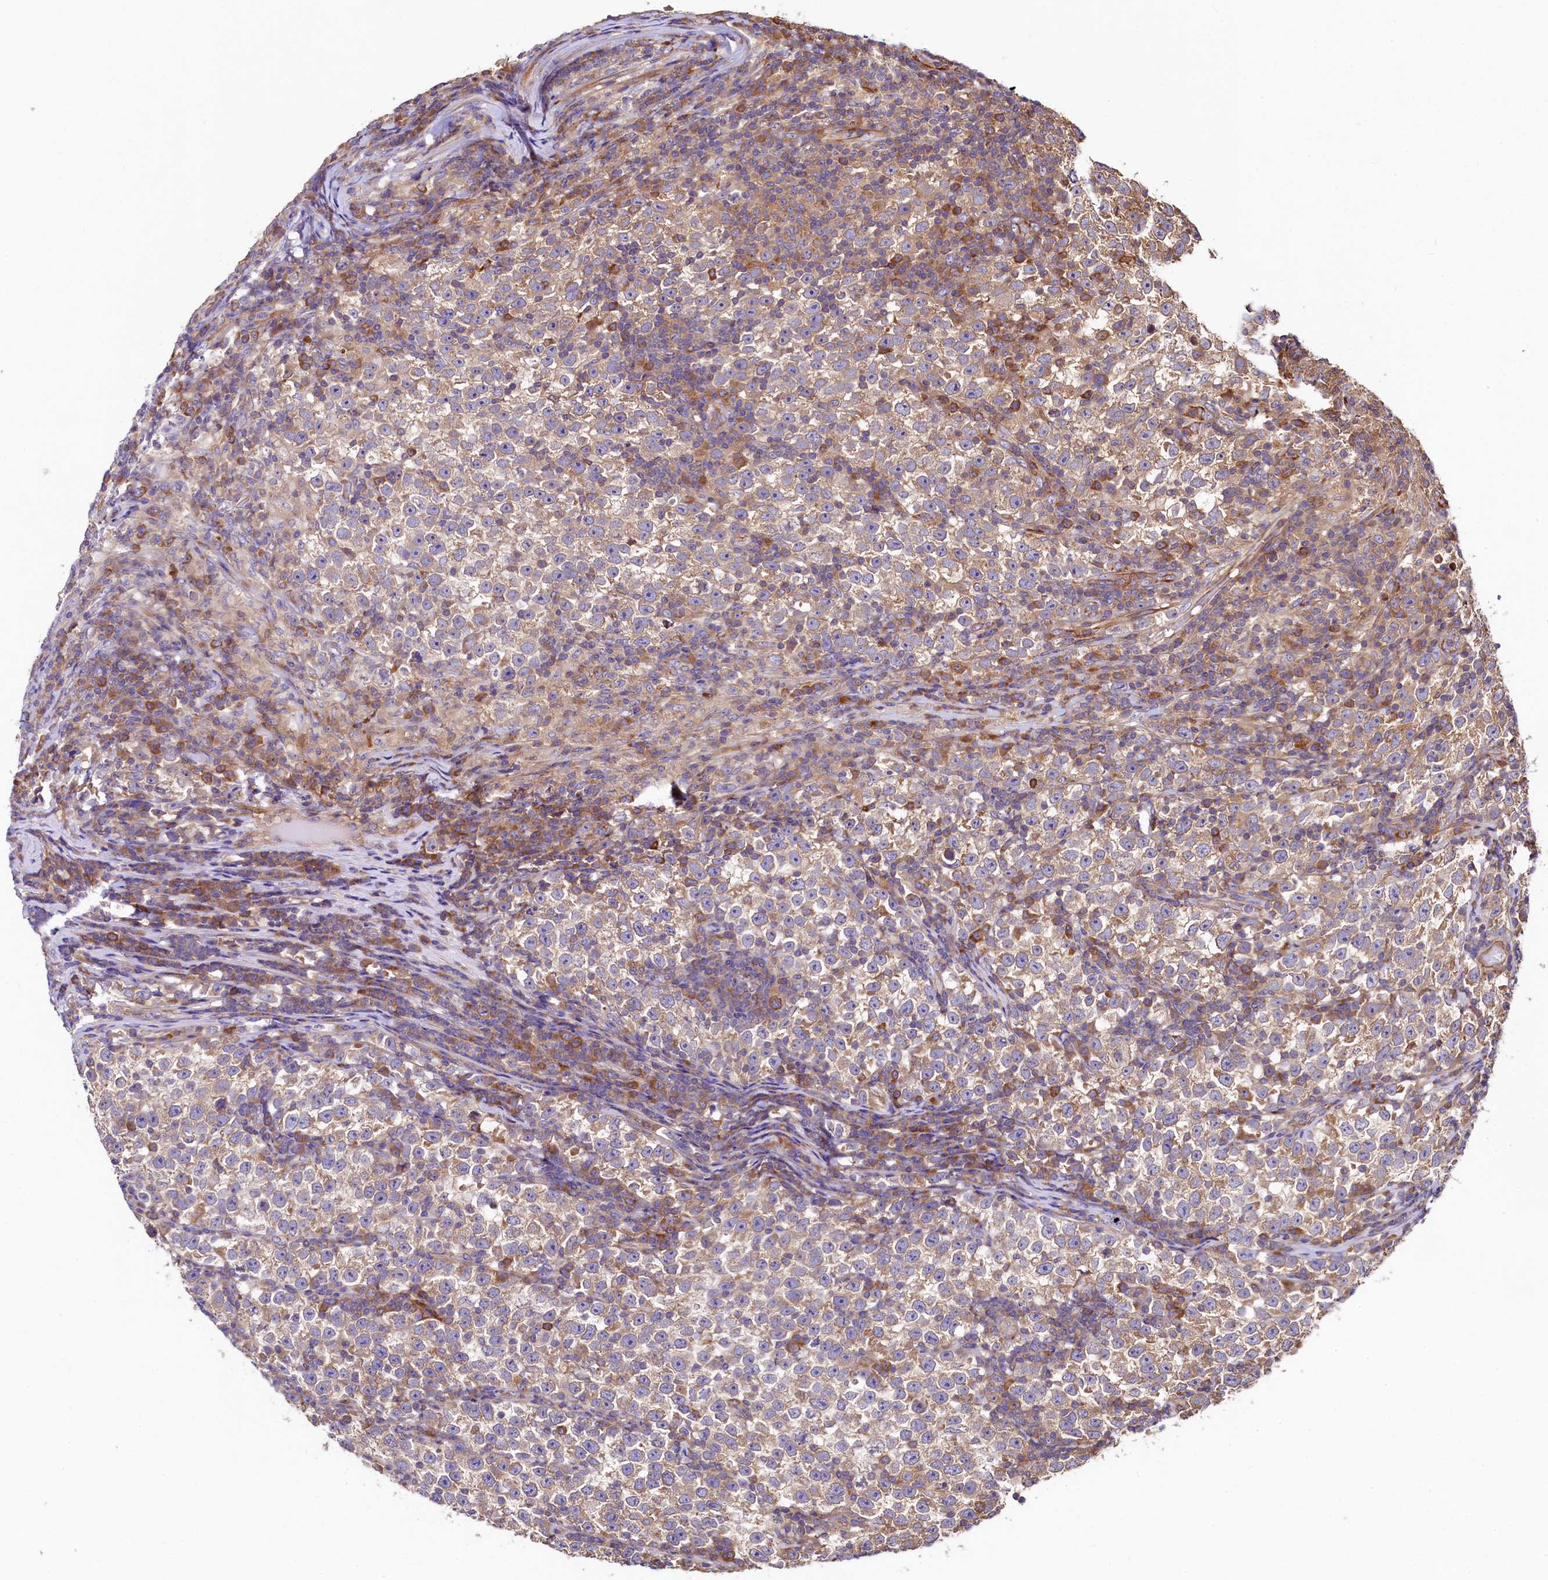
{"staining": {"intensity": "weak", "quantity": "25%-75%", "location": "cytoplasmic/membranous"}, "tissue": "testis cancer", "cell_type": "Tumor cells", "image_type": "cancer", "snomed": [{"axis": "morphology", "description": "Normal tissue, NOS"}, {"axis": "morphology", "description": "Seminoma, NOS"}, {"axis": "topography", "description": "Testis"}], "caption": "Testis seminoma was stained to show a protein in brown. There is low levels of weak cytoplasmic/membranous staining in approximately 25%-75% of tumor cells.", "gene": "KLHDC4", "patient": {"sex": "male", "age": 43}}